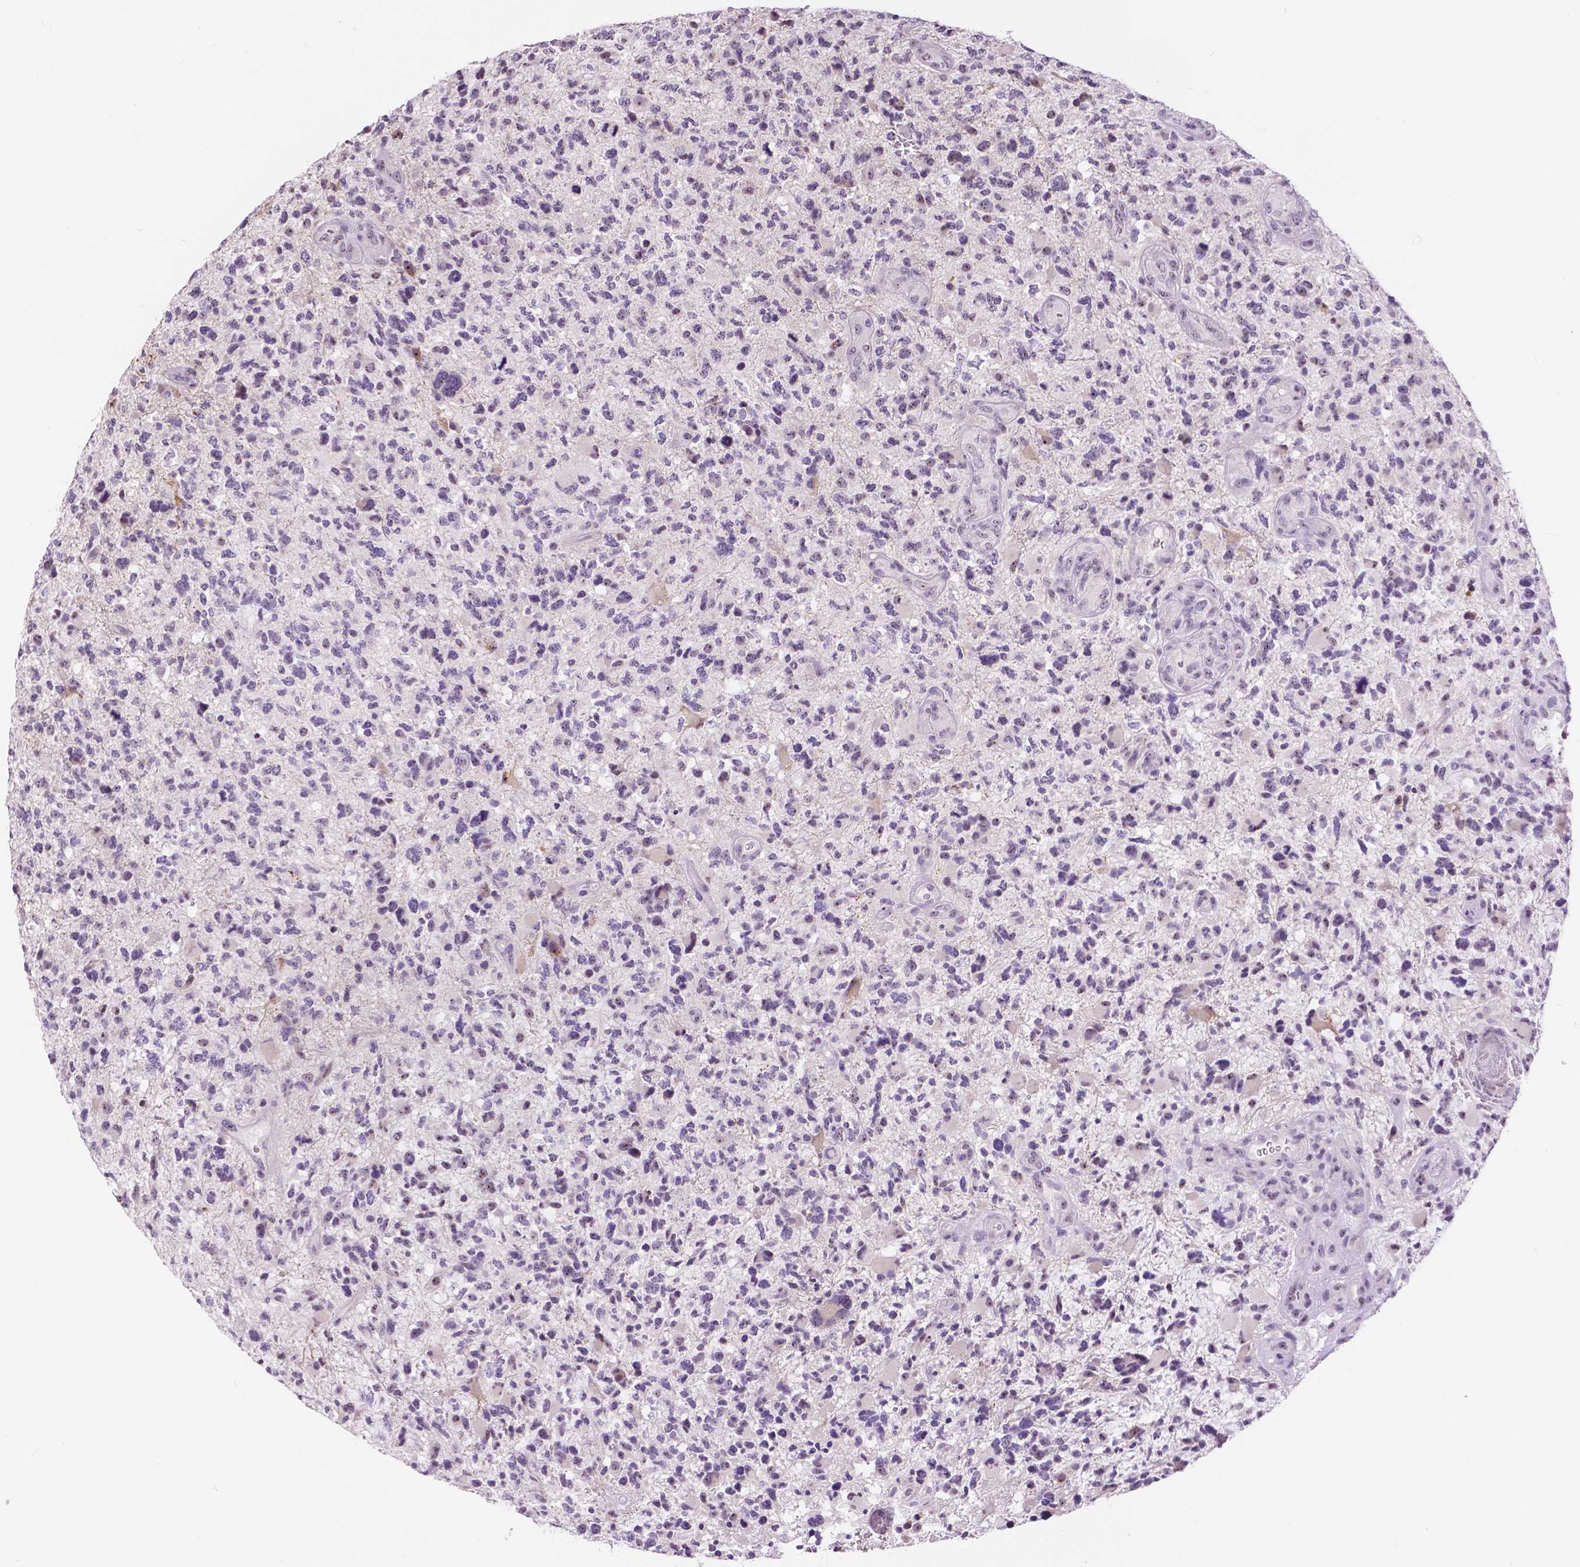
{"staining": {"intensity": "weak", "quantity": "<25%", "location": "nuclear"}, "tissue": "glioma", "cell_type": "Tumor cells", "image_type": "cancer", "snomed": [{"axis": "morphology", "description": "Glioma, malignant, High grade"}, {"axis": "topography", "description": "Brain"}], "caption": "The immunohistochemistry (IHC) photomicrograph has no significant staining in tumor cells of malignant glioma (high-grade) tissue. (Brightfield microscopy of DAB (3,3'-diaminobenzidine) immunohistochemistry at high magnification).", "gene": "NHP2", "patient": {"sex": "female", "age": 71}}